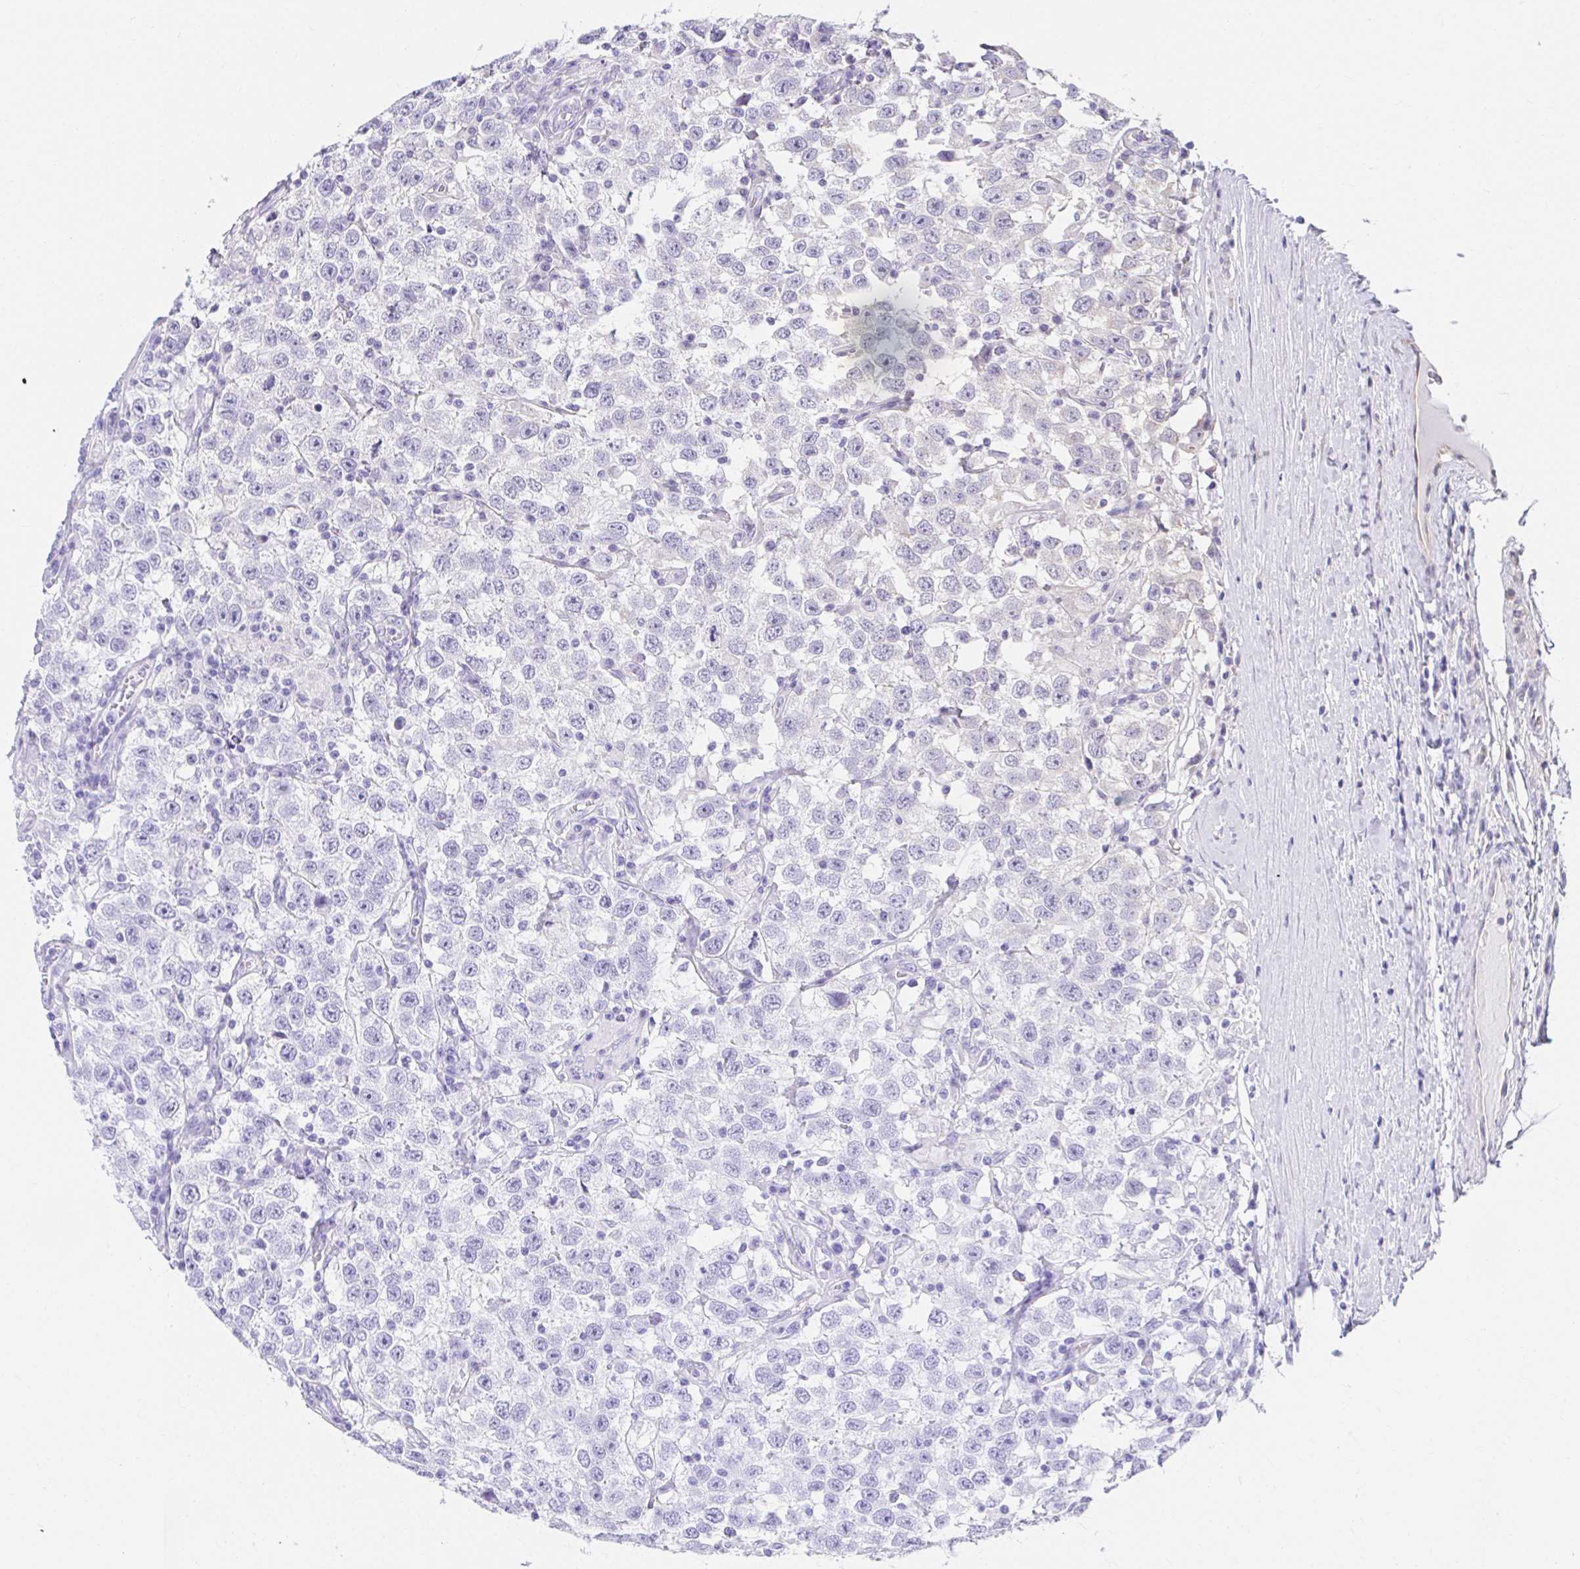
{"staining": {"intensity": "negative", "quantity": "none", "location": "none"}, "tissue": "testis cancer", "cell_type": "Tumor cells", "image_type": "cancer", "snomed": [{"axis": "morphology", "description": "Seminoma, NOS"}, {"axis": "topography", "description": "Testis"}], "caption": "Testis cancer was stained to show a protein in brown. There is no significant positivity in tumor cells. (Brightfield microscopy of DAB (3,3'-diaminobenzidine) immunohistochemistry (IHC) at high magnification).", "gene": "VGLL1", "patient": {"sex": "male", "age": 41}}